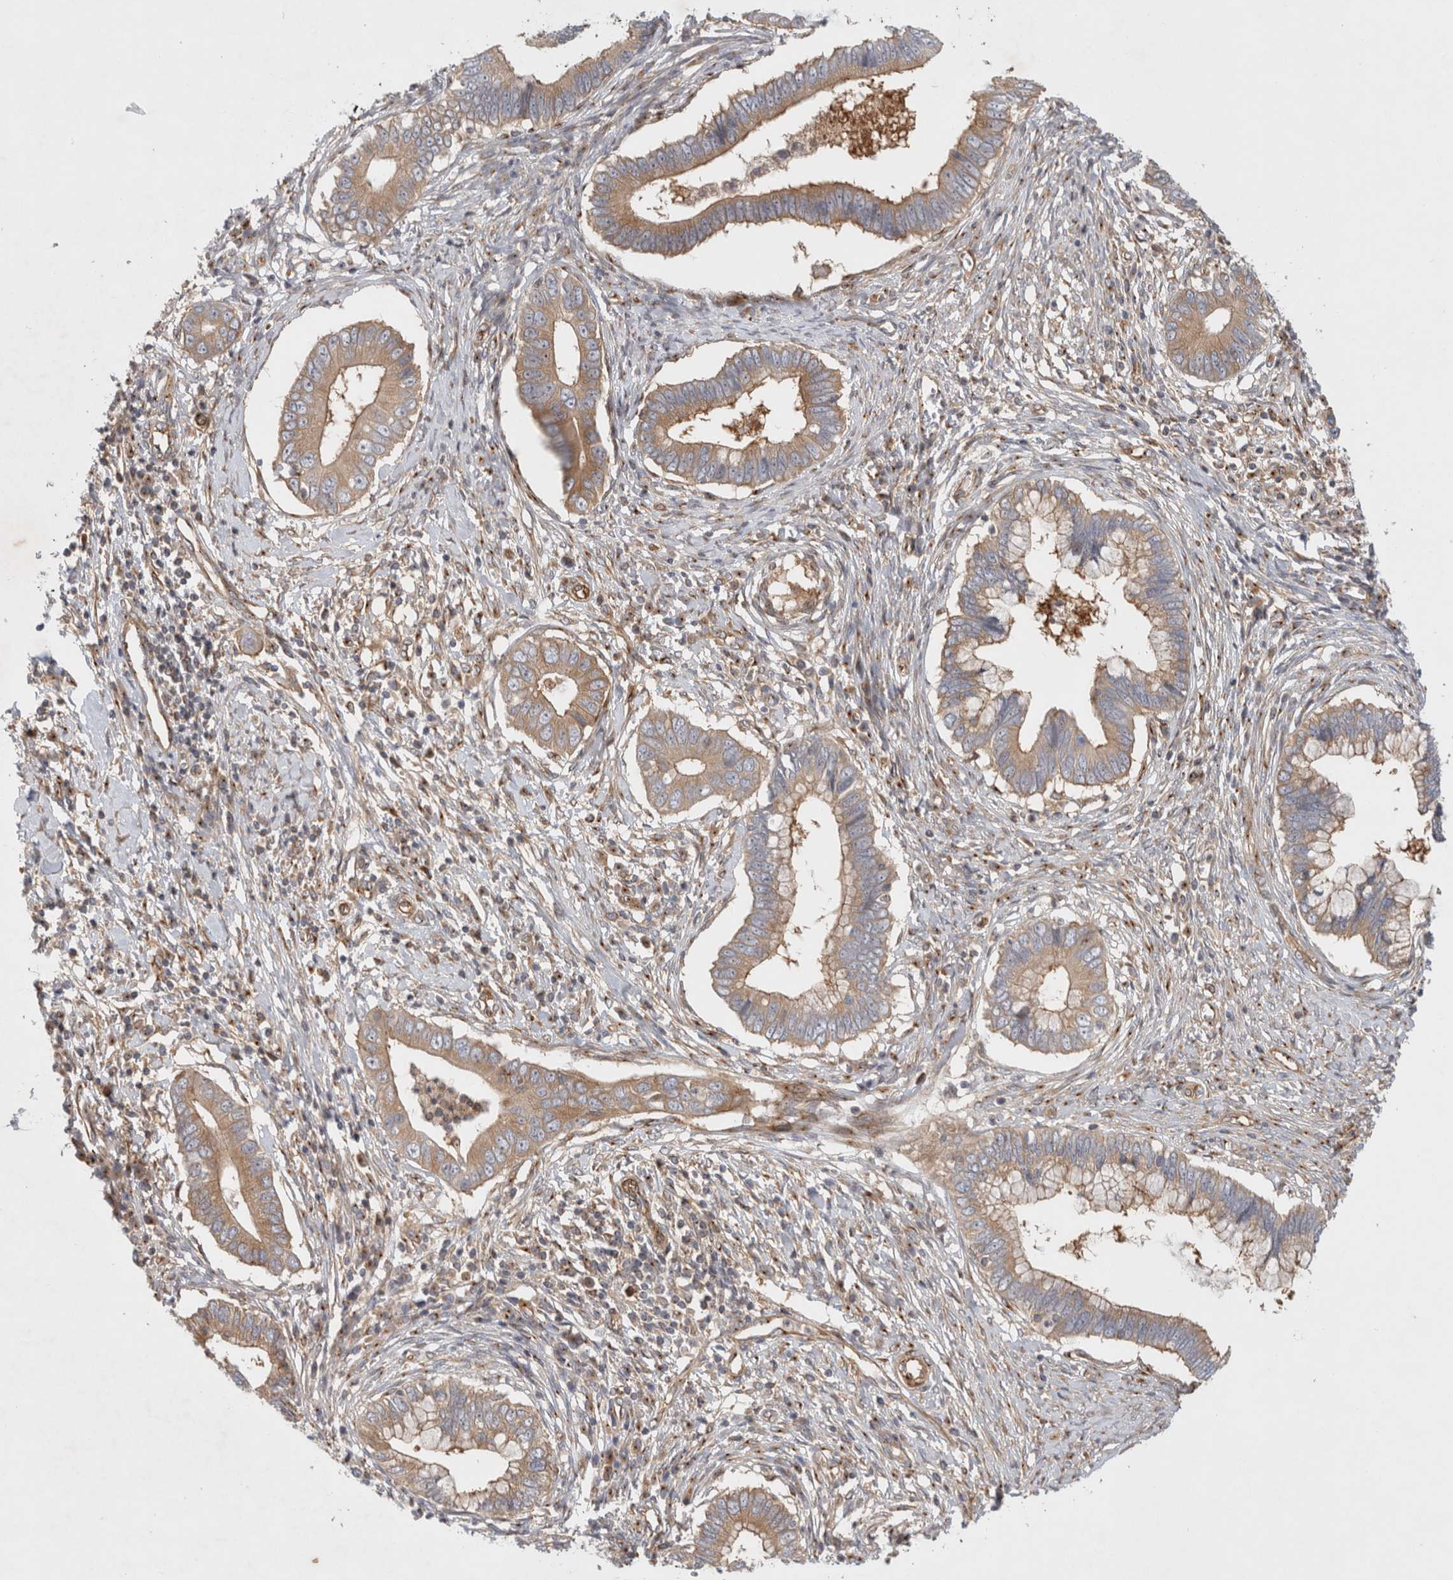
{"staining": {"intensity": "weak", "quantity": ">75%", "location": "cytoplasmic/membranous"}, "tissue": "cervical cancer", "cell_type": "Tumor cells", "image_type": "cancer", "snomed": [{"axis": "morphology", "description": "Adenocarcinoma, NOS"}, {"axis": "topography", "description": "Cervix"}], "caption": "Protein staining shows weak cytoplasmic/membranous positivity in approximately >75% of tumor cells in cervical cancer. Immunohistochemistry (ihc) stains the protein of interest in brown and the nuclei are stained blue.", "gene": "GPR150", "patient": {"sex": "female", "age": 44}}